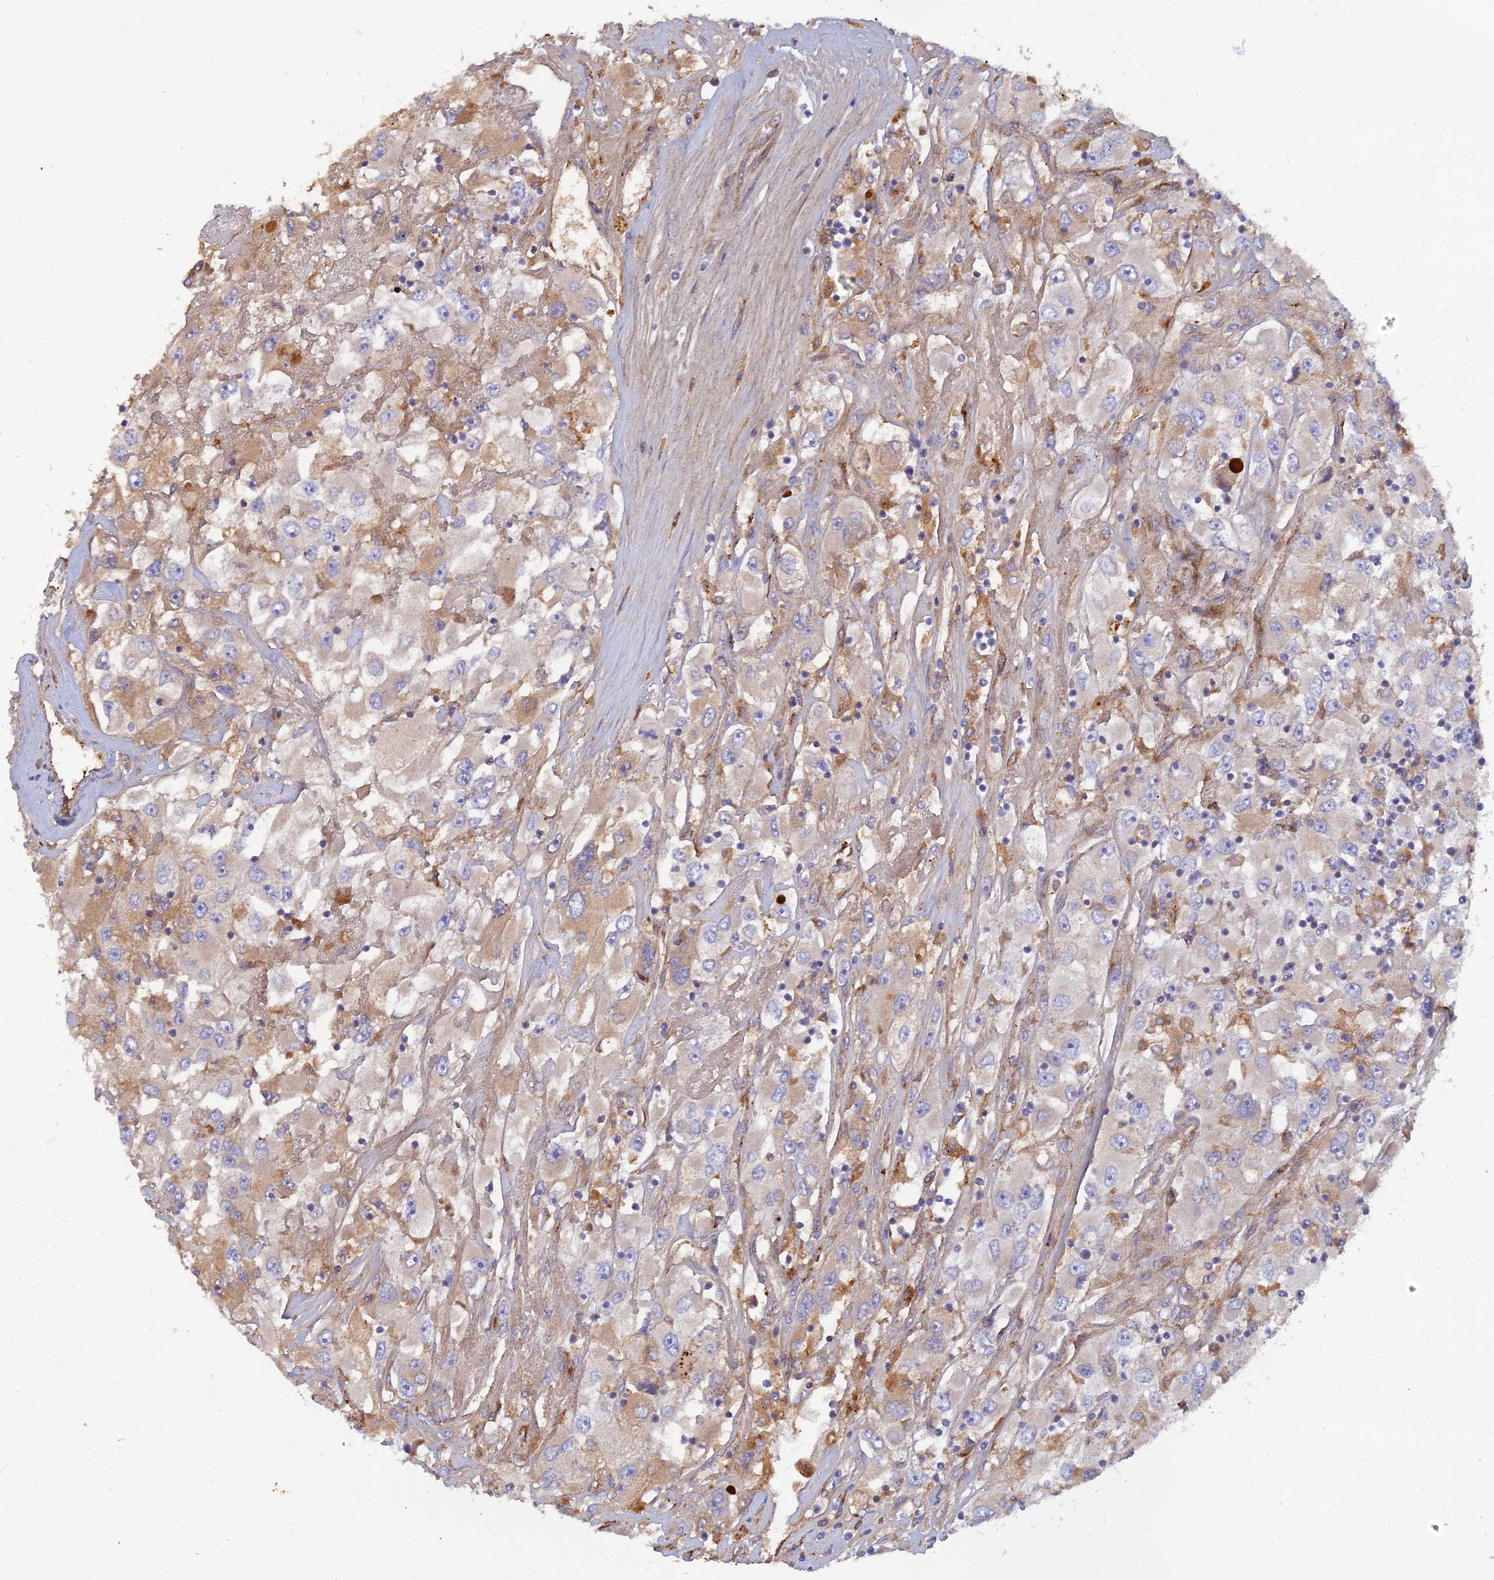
{"staining": {"intensity": "weak", "quantity": "25%-75%", "location": "cytoplasmic/membranous"}, "tissue": "renal cancer", "cell_type": "Tumor cells", "image_type": "cancer", "snomed": [{"axis": "morphology", "description": "Adenocarcinoma, NOS"}, {"axis": "topography", "description": "Kidney"}], "caption": "A low amount of weak cytoplasmic/membranous positivity is identified in approximately 25%-75% of tumor cells in renal adenocarcinoma tissue. (Stains: DAB (3,3'-diaminobenzidine) in brown, nuclei in blue, Microscopy: brightfield microscopy at high magnification).", "gene": "GMCL1", "patient": {"sex": "female", "age": 52}}